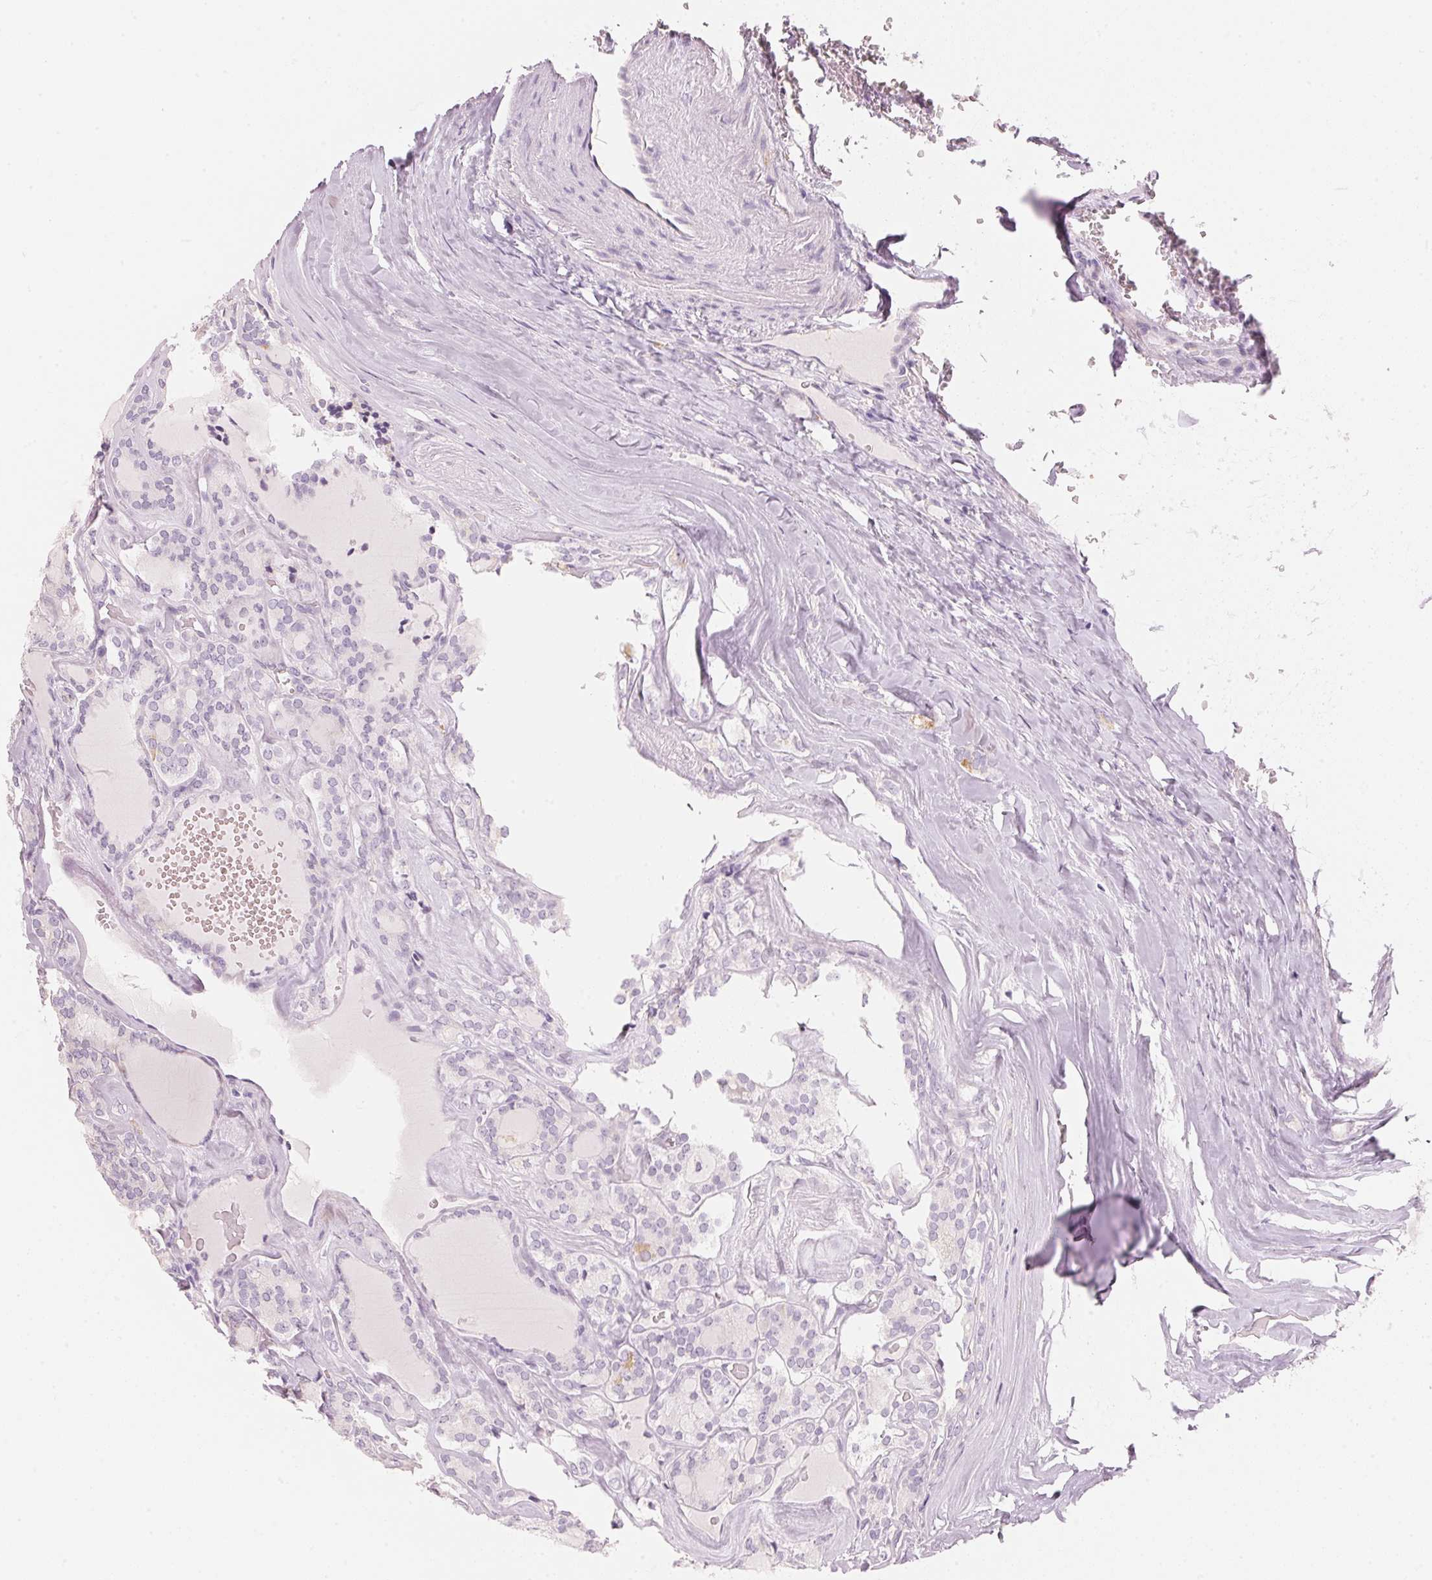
{"staining": {"intensity": "negative", "quantity": "none", "location": "none"}, "tissue": "thyroid cancer", "cell_type": "Tumor cells", "image_type": "cancer", "snomed": [{"axis": "morphology", "description": "Follicular adenoma carcinoma, NOS"}, {"axis": "topography", "description": "Thyroid gland"}], "caption": "Immunohistochemistry micrograph of human thyroid follicular adenoma carcinoma stained for a protein (brown), which shows no expression in tumor cells.", "gene": "HOXB13", "patient": {"sex": "male", "age": 74}}